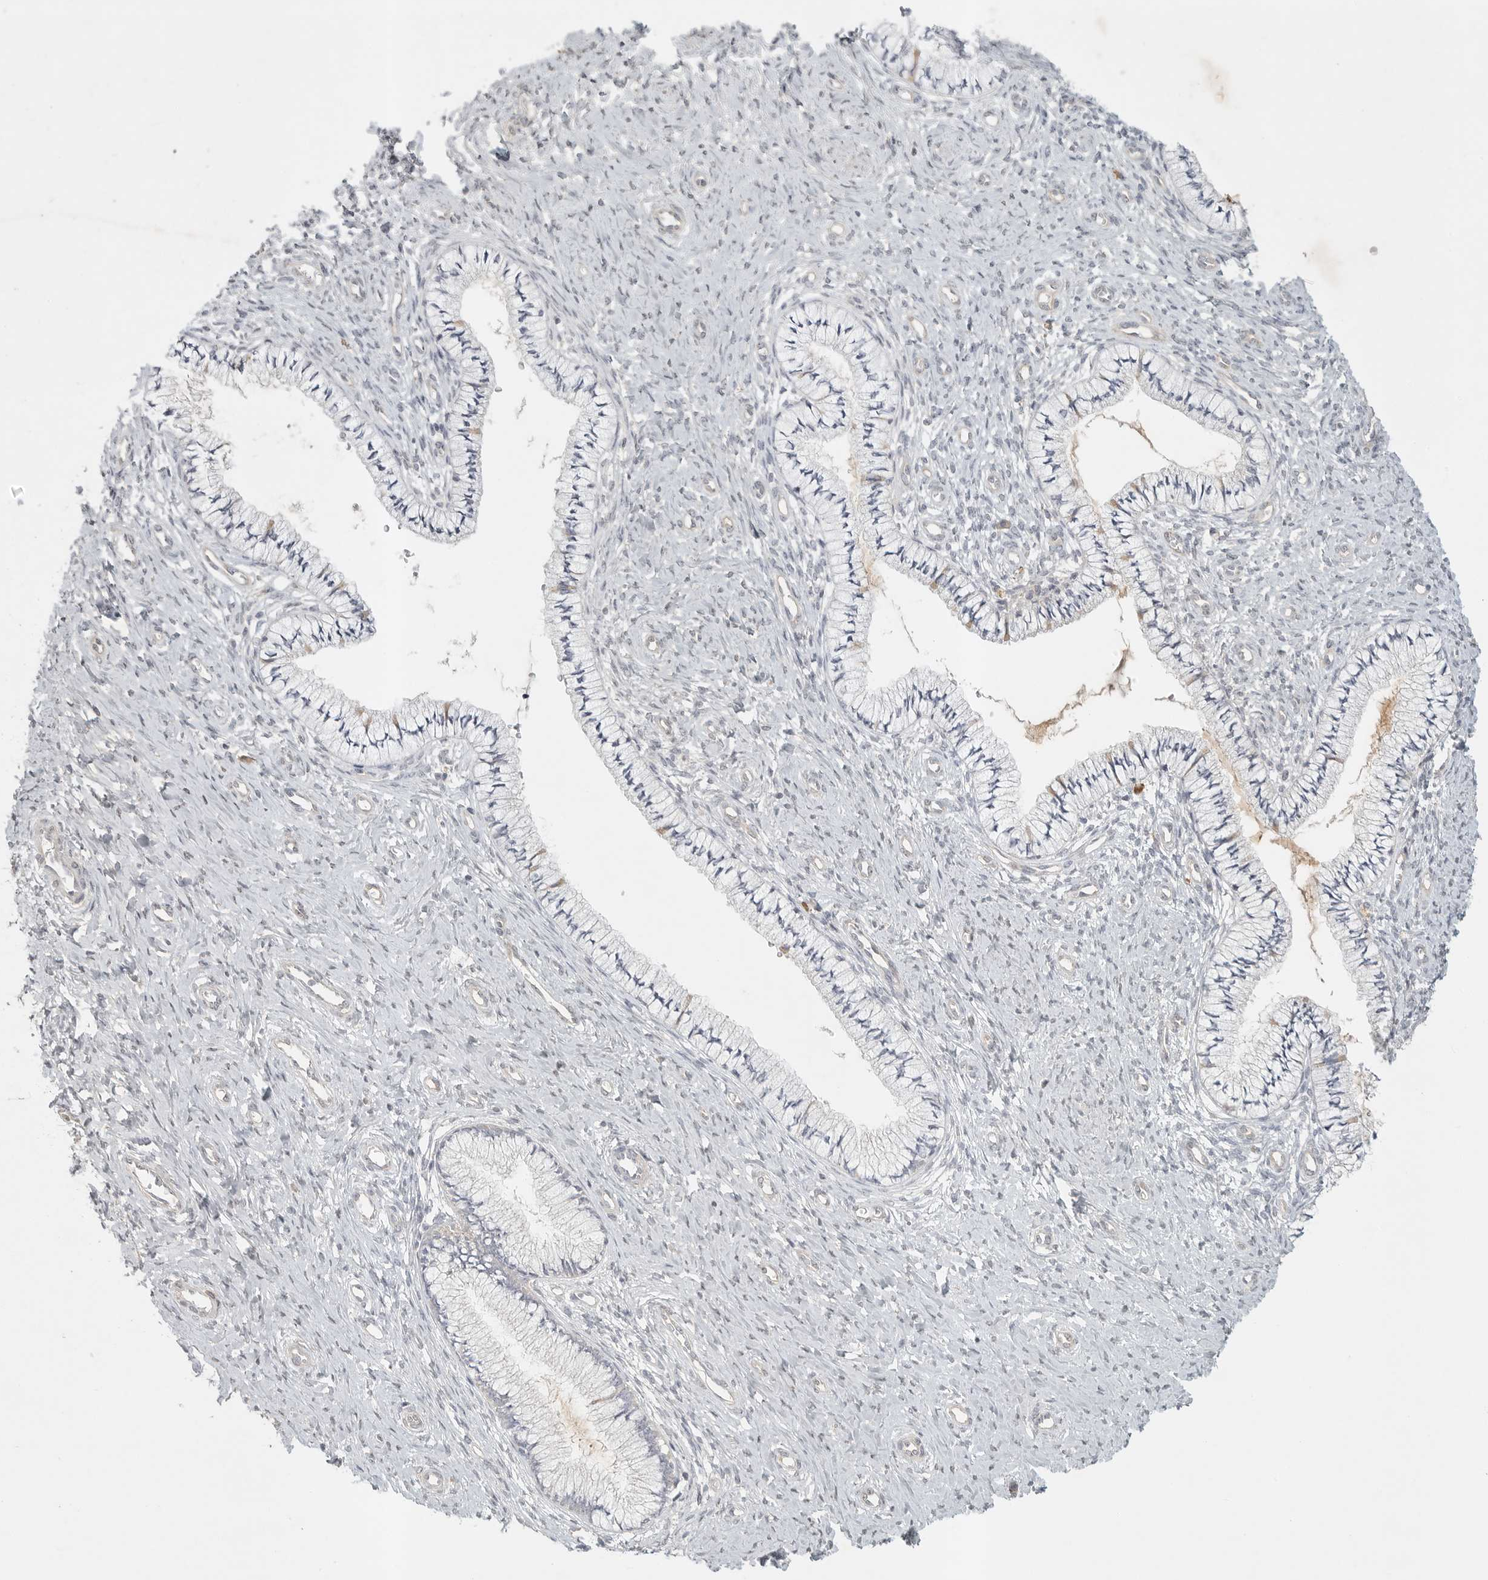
{"staining": {"intensity": "negative", "quantity": "none", "location": "none"}, "tissue": "cervix", "cell_type": "Glandular cells", "image_type": "normal", "snomed": [{"axis": "morphology", "description": "Normal tissue, NOS"}, {"axis": "topography", "description": "Cervix"}], "caption": "Immunohistochemical staining of normal cervix shows no significant expression in glandular cells.", "gene": "SLC25A36", "patient": {"sex": "female", "age": 36}}